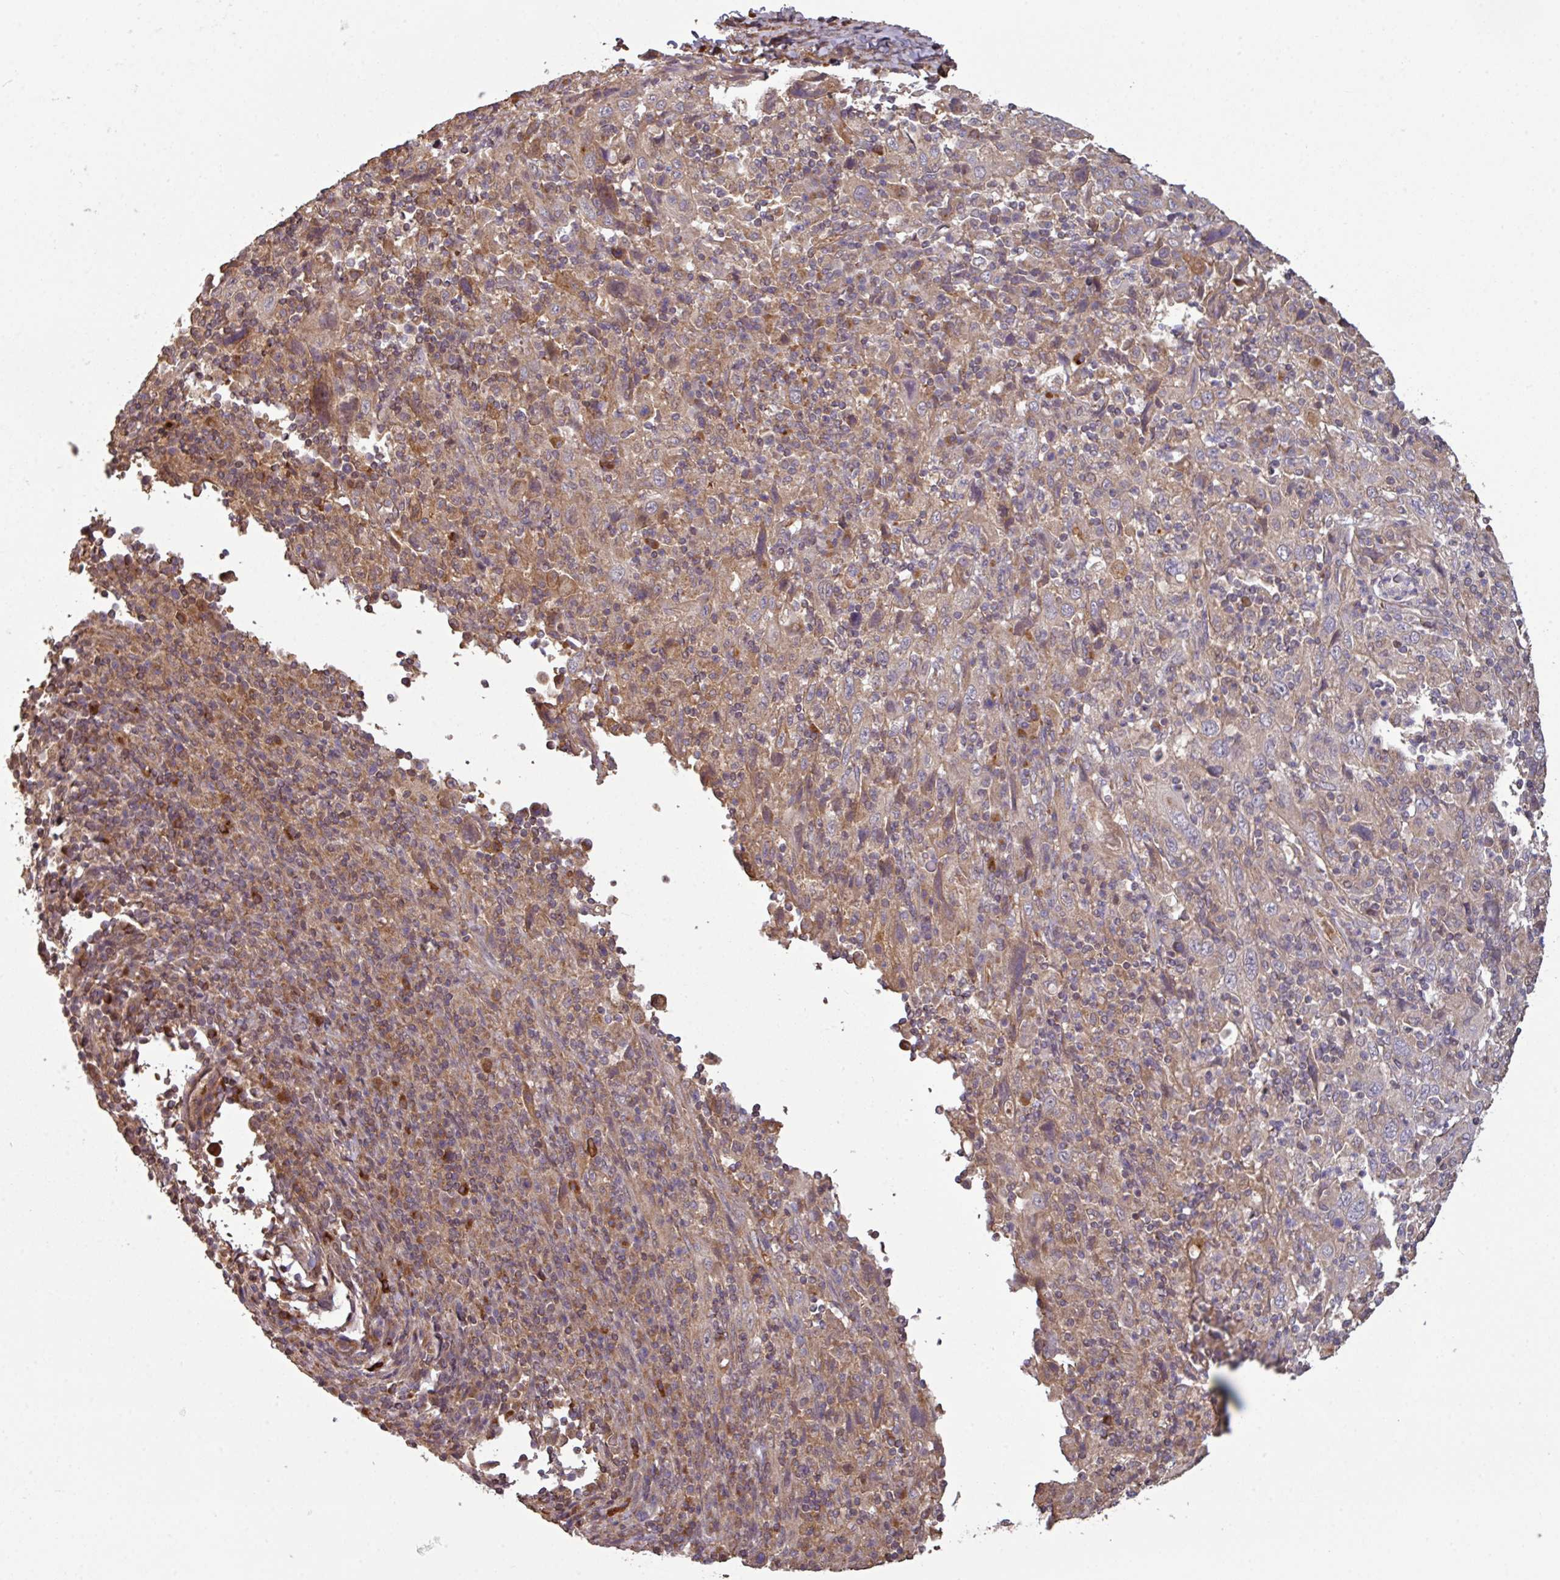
{"staining": {"intensity": "weak", "quantity": "<25%", "location": "cytoplasmic/membranous"}, "tissue": "cervical cancer", "cell_type": "Tumor cells", "image_type": "cancer", "snomed": [{"axis": "morphology", "description": "Squamous cell carcinoma, NOS"}, {"axis": "topography", "description": "Cervix"}], "caption": "Immunohistochemistry of squamous cell carcinoma (cervical) displays no positivity in tumor cells.", "gene": "NHSL2", "patient": {"sex": "female", "age": 46}}